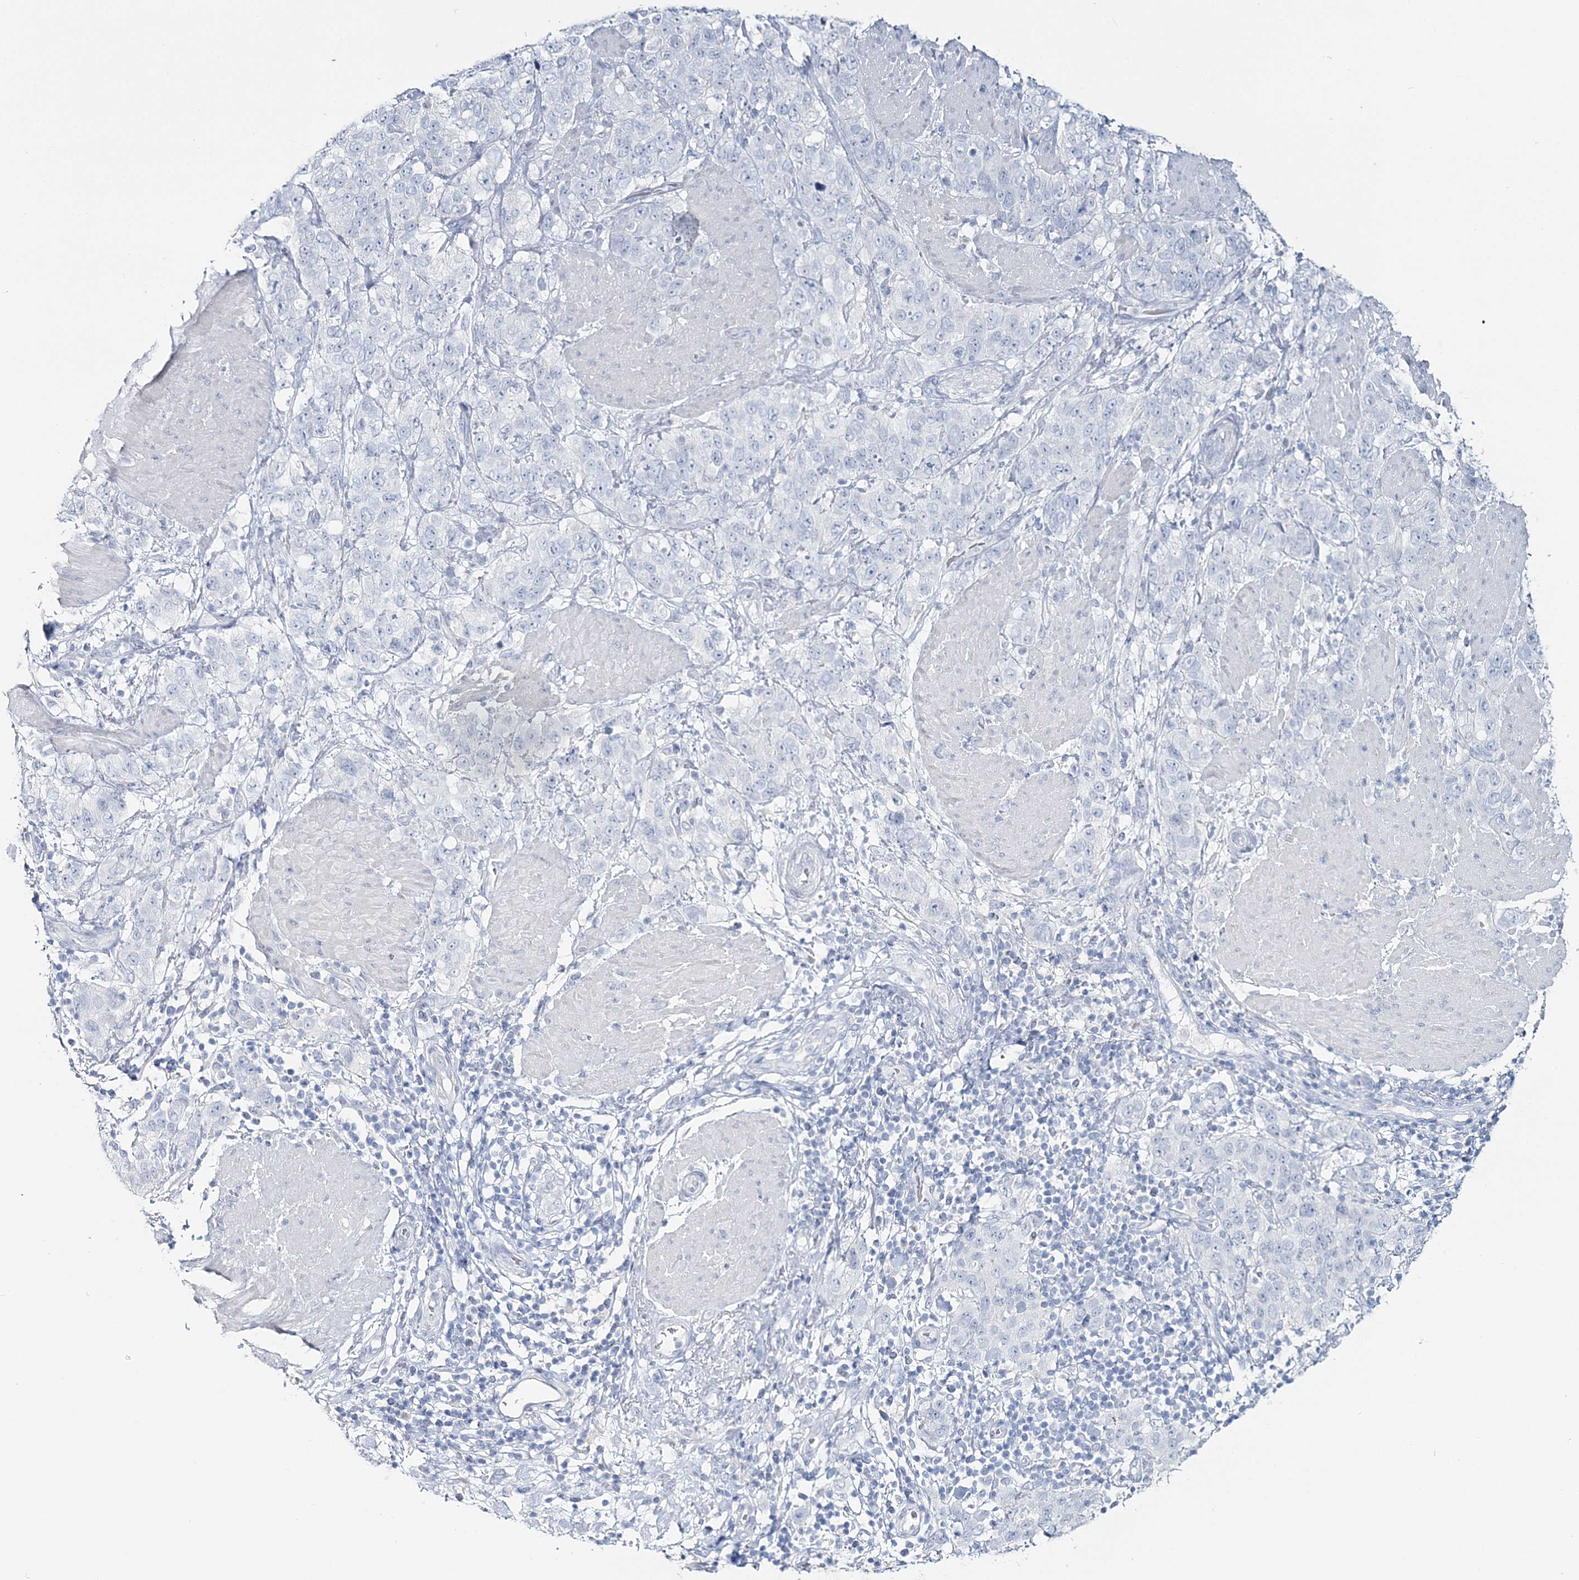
{"staining": {"intensity": "negative", "quantity": "none", "location": "none"}, "tissue": "stomach cancer", "cell_type": "Tumor cells", "image_type": "cancer", "snomed": [{"axis": "morphology", "description": "Adenocarcinoma, NOS"}, {"axis": "topography", "description": "Stomach"}], "caption": "This is an immunohistochemistry histopathology image of adenocarcinoma (stomach). There is no positivity in tumor cells.", "gene": "CYP3A4", "patient": {"sex": "male", "age": 48}}